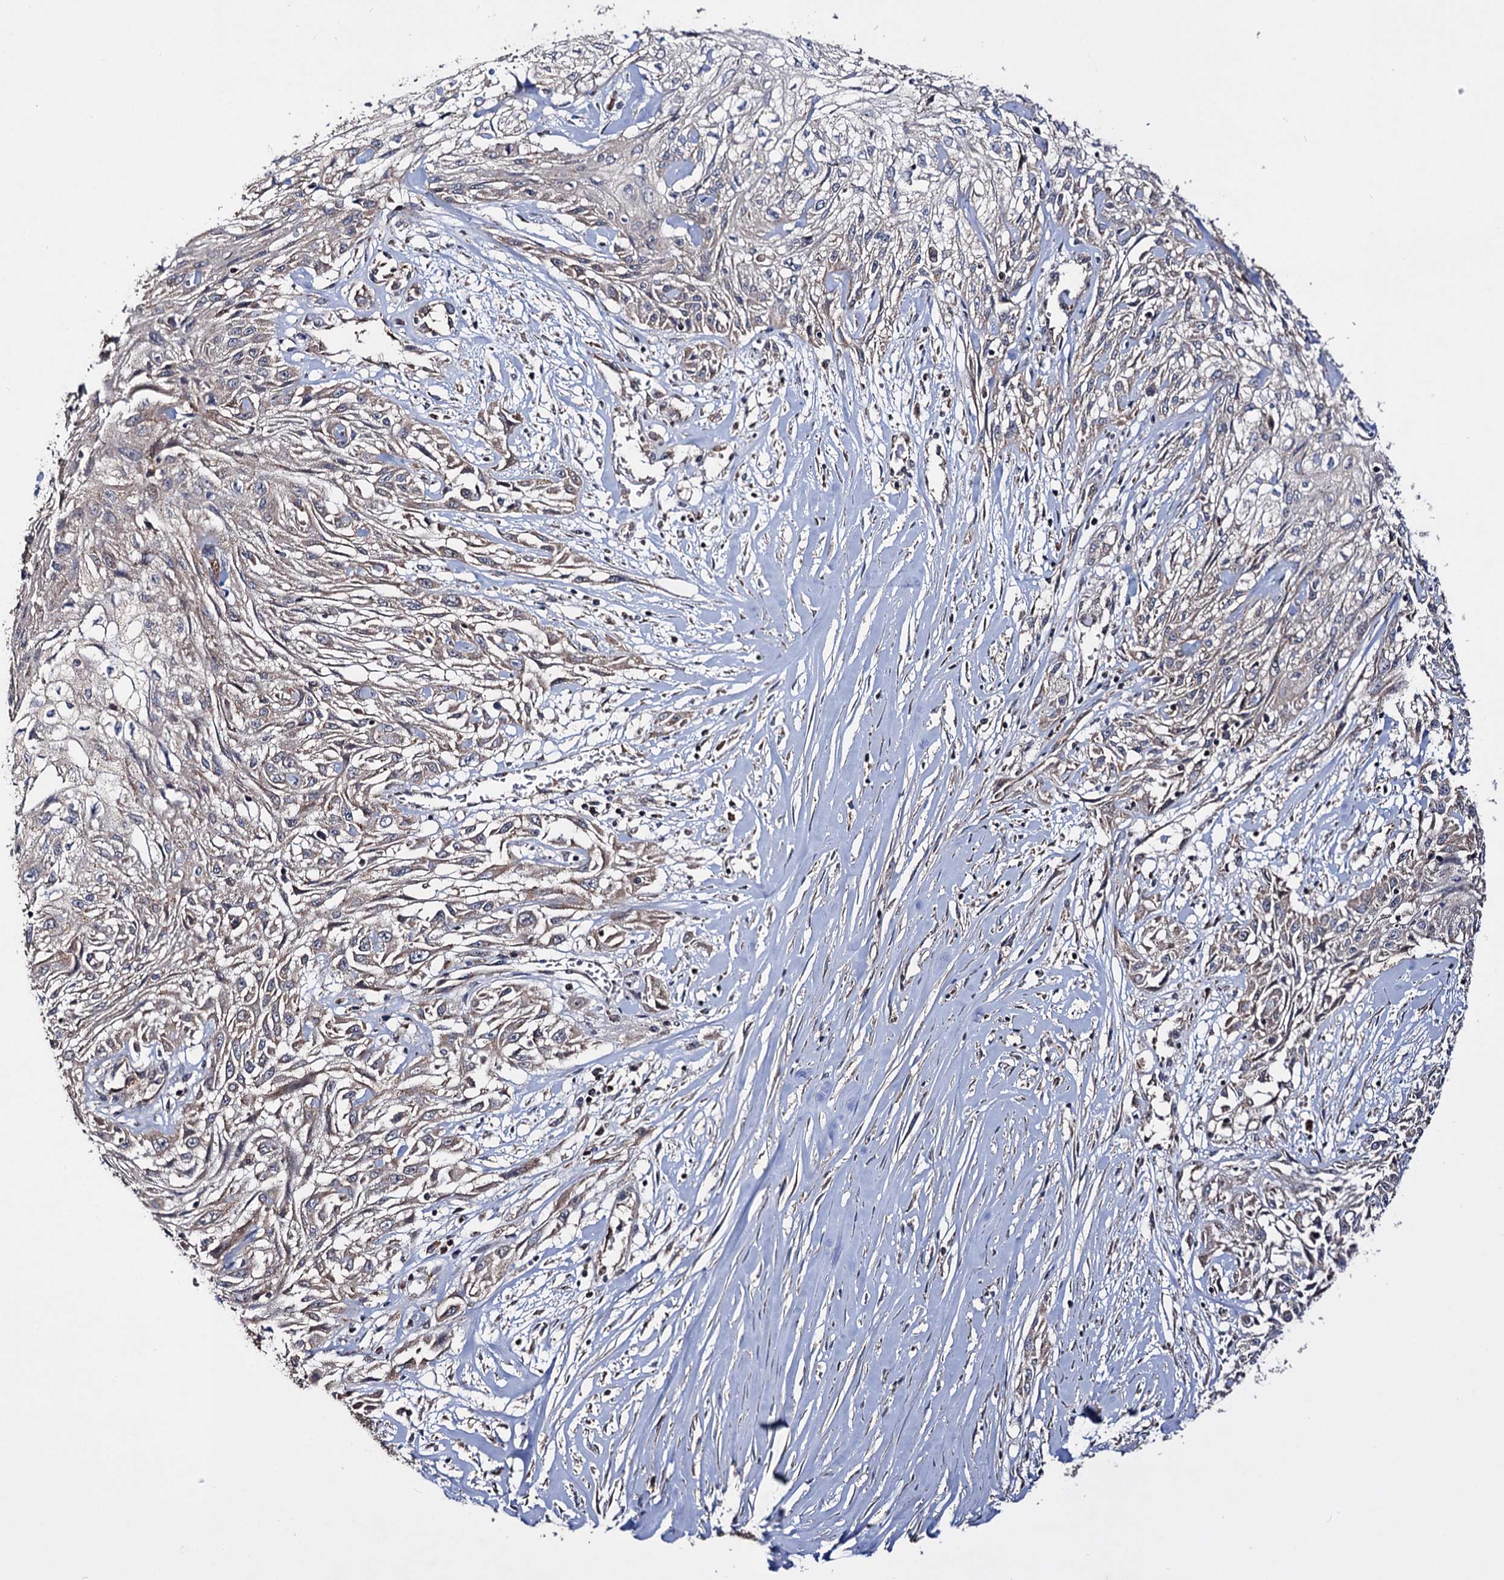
{"staining": {"intensity": "weak", "quantity": "<25%", "location": "cytoplasmic/membranous"}, "tissue": "skin cancer", "cell_type": "Tumor cells", "image_type": "cancer", "snomed": [{"axis": "morphology", "description": "Squamous cell carcinoma, NOS"}, {"axis": "morphology", "description": "Squamous cell carcinoma, metastatic, NOS"}, {"axis": "topography", "description": "Skin"}, {"axis": "topography", "description": "Lymph node"}], "caption": "Image shows no protein positivity in tumor cells of skin metastatic squamous cell carcinoma tissue. The staining is performed using DAB brown chromogen with nuclei counter-stained in using hematoxylin.", "gene": "CEP76", "patient": {"sex": "male", "age": 75}}